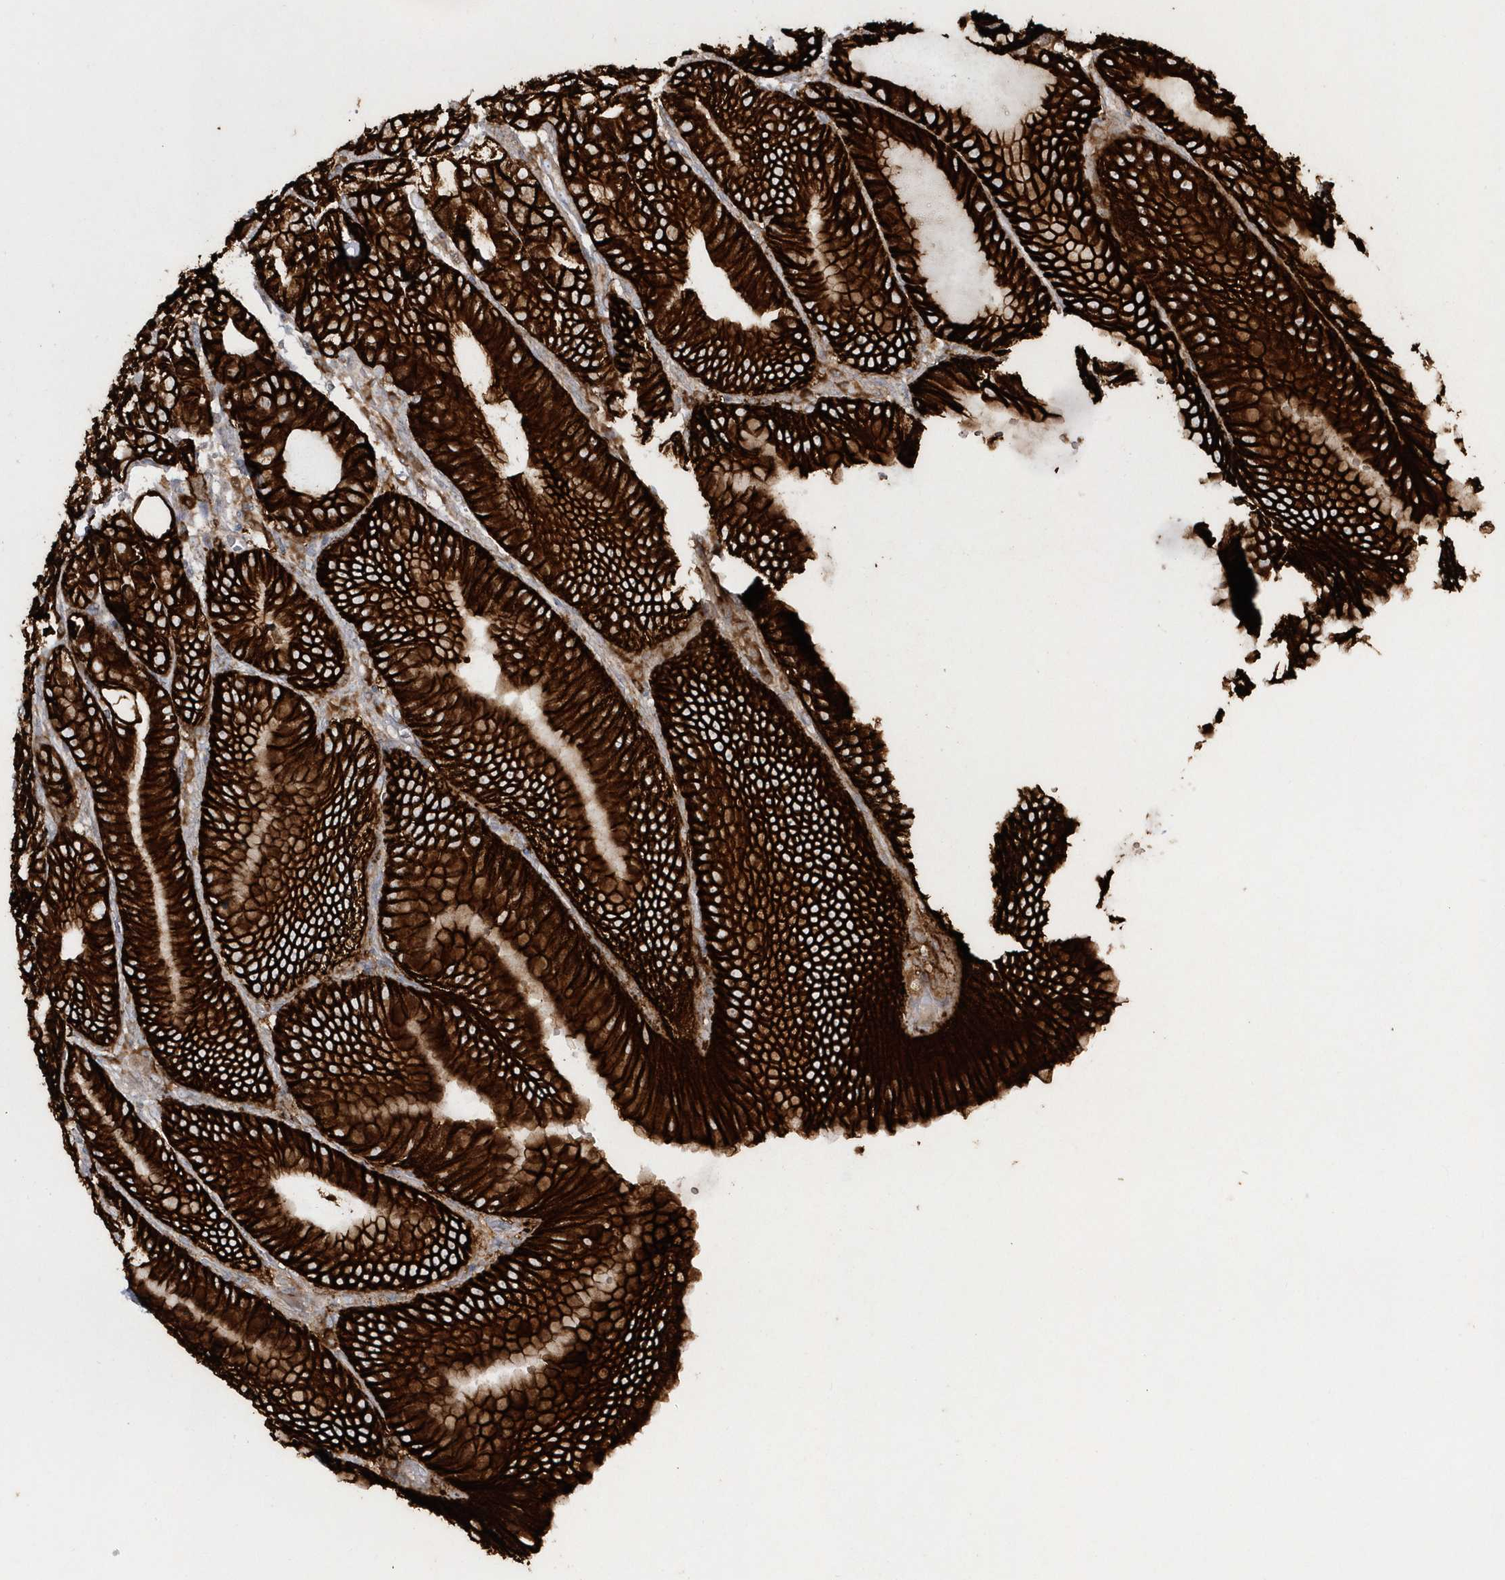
{"staining": {"intensity": "strong", "quantity": ">75%", "location": "cytoplasmic/membranous"}, "tissue": "stomach", "cell_type": "Glandular cells", "image_type": "normal", "snomed": [{"axis": "morphology", "description": "Normal tissue, NOS"}, {"axis": "topography", "description": "Stomach, upper"}, {"axis": "topography", "description": "Stomach, lower"}], "caption": "A photomicrograph of stomach stained for a protein reveals strong cytoplasmic/membranous brown staining in glandular cells. (brown staining indicates protein expression, while blue staining denotes nuclei).", "gene": "SH3BP2", "patient": {"sex": "male", "age": 71}}